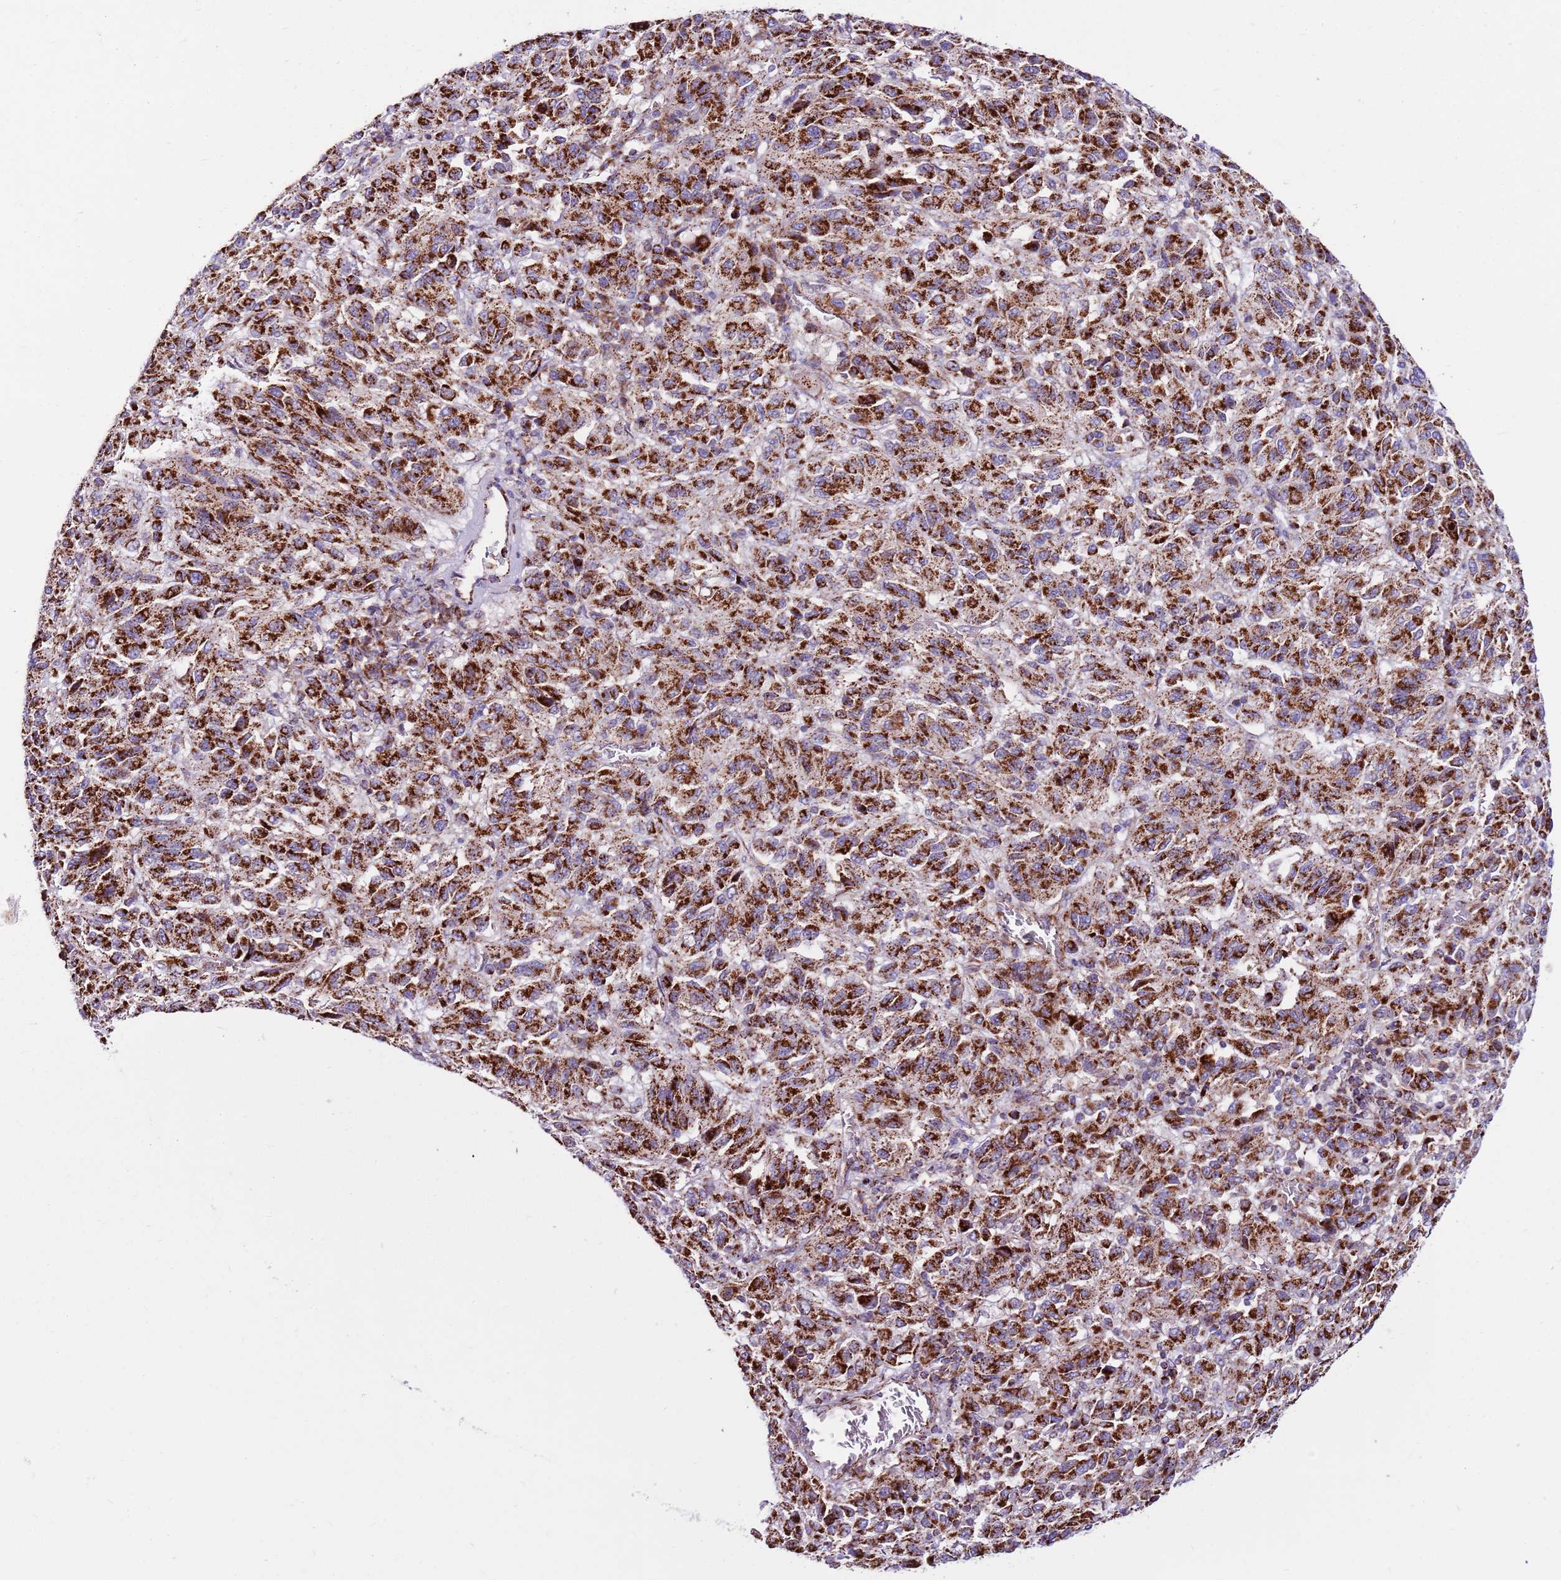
{"staining": {"intensity": "strong", "quantity": ">75%", "location": "cytoplasmic/membranous"}, "tissue": "melanoma", "cell_type": "Tumor cells", "image_type": "cancer", "snomed": [{"axis": "morphology", "description": "Malignant melanoma, Metastatic site"}, {"axis": "topography", "description": "Lung"}], "caption": "Brown immunohistochemical staining in human melanoma exhibits strong cytoplasmic/membranous staining in approximately >75% of tumor cells. The staining is performed using DAB brown chromogen to label protein expression. The nuclei are counter-stained blue using hematoxylin.", "gene": "HECTD4", "patient": {"sex": "male", "age": 64}}